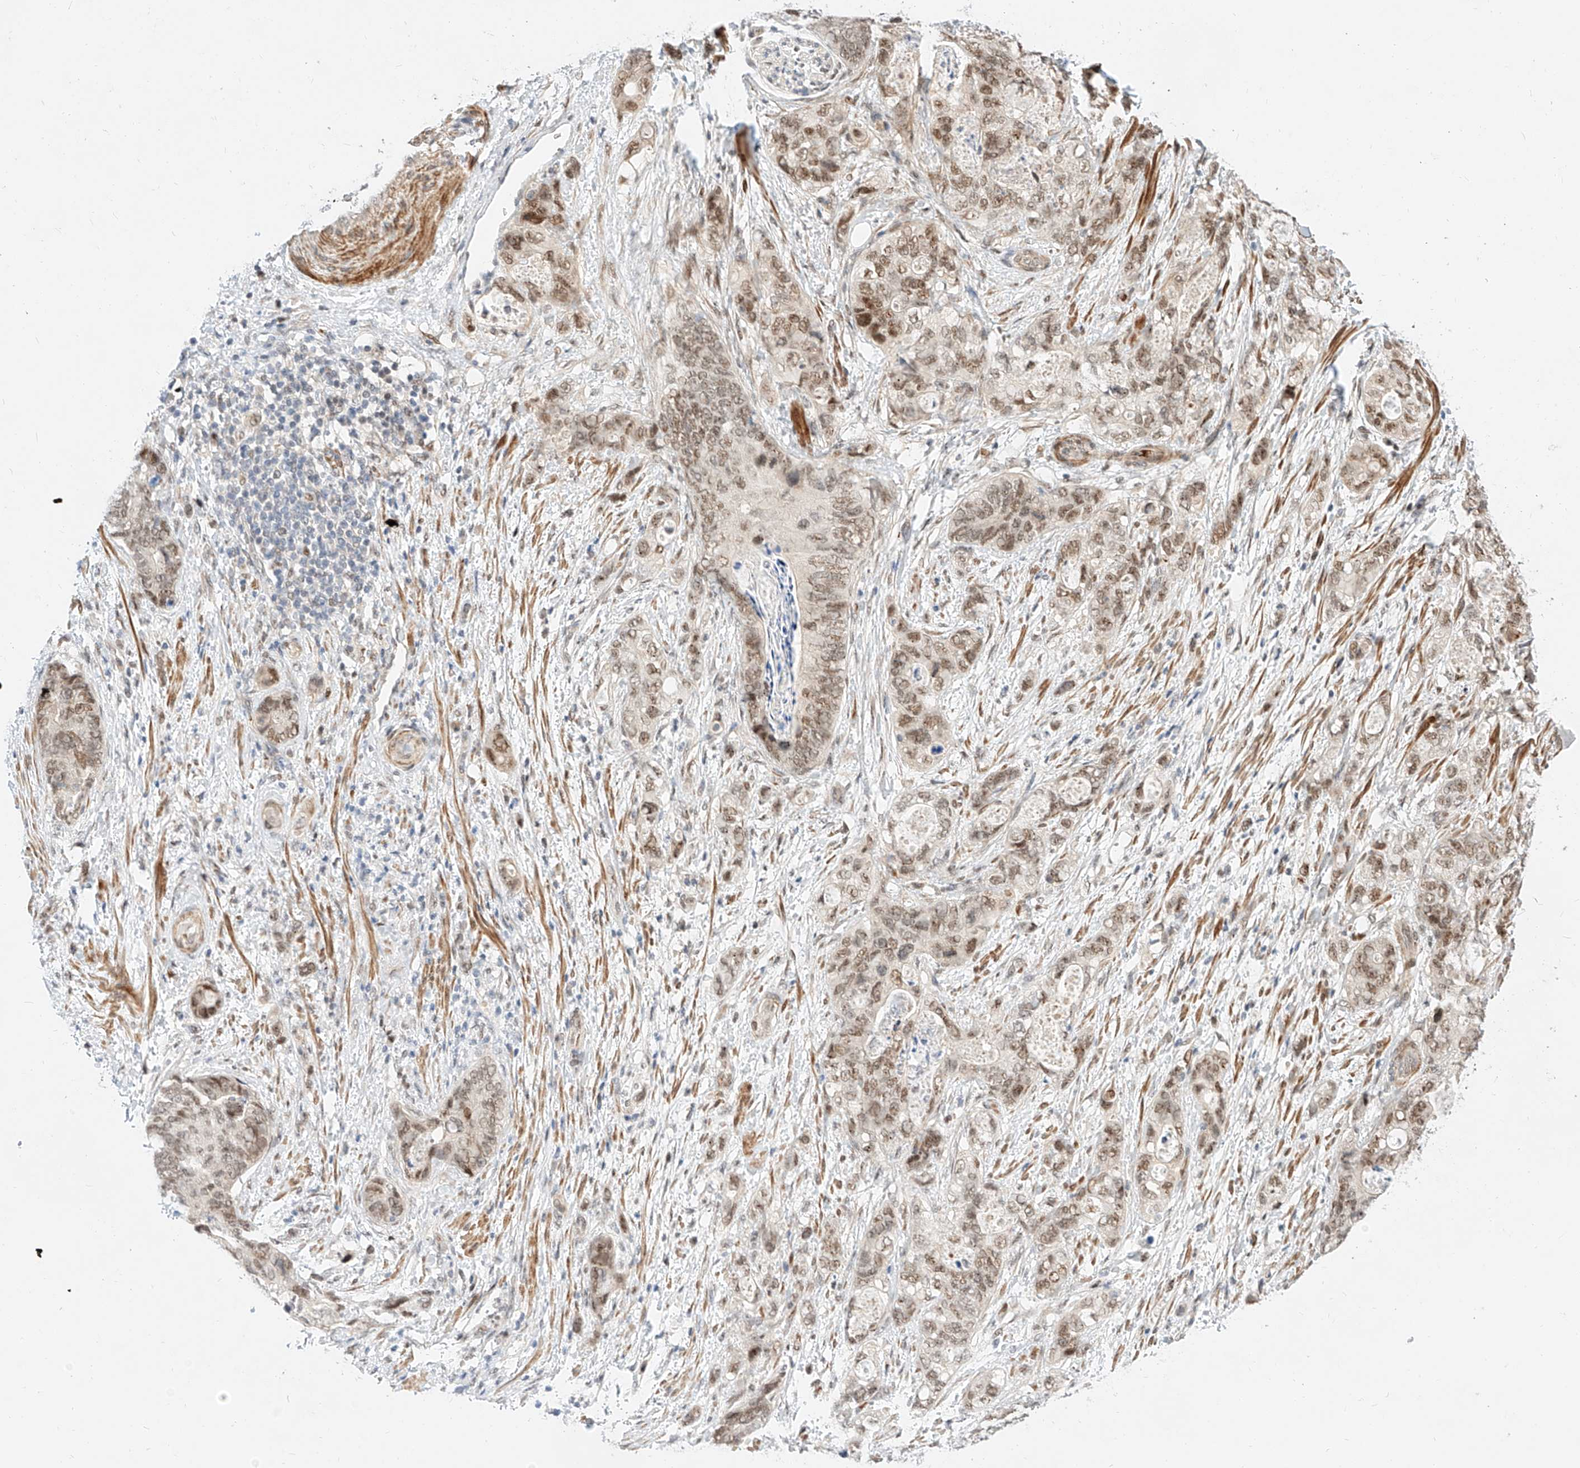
{"staining": {"intensity": "moderate", "quantity": ">75%", "location": "nuclear"}, "tissue": "stomach cancer", "cell_type": "Tumor cells", "image_type": "cancer", "snomed": [{"axis": "morphology", "description": "Normal tissue, NOS"}, {"axis": "morphology", "description": "Adenocarcinoma, NOS"}, {"axis": "topography", "description": "Stomach"}], "caption": "Immunohistochemistry (IHC) histopathology image of human stomach cancer (adenocarcinoma) stained for a protein (brown), which demonstrates medium levels of moderate nuclear expression in approximately >75% of tumor cells.", "gene": "CBX8", "patient": {"sex": "female", "age": 89}}